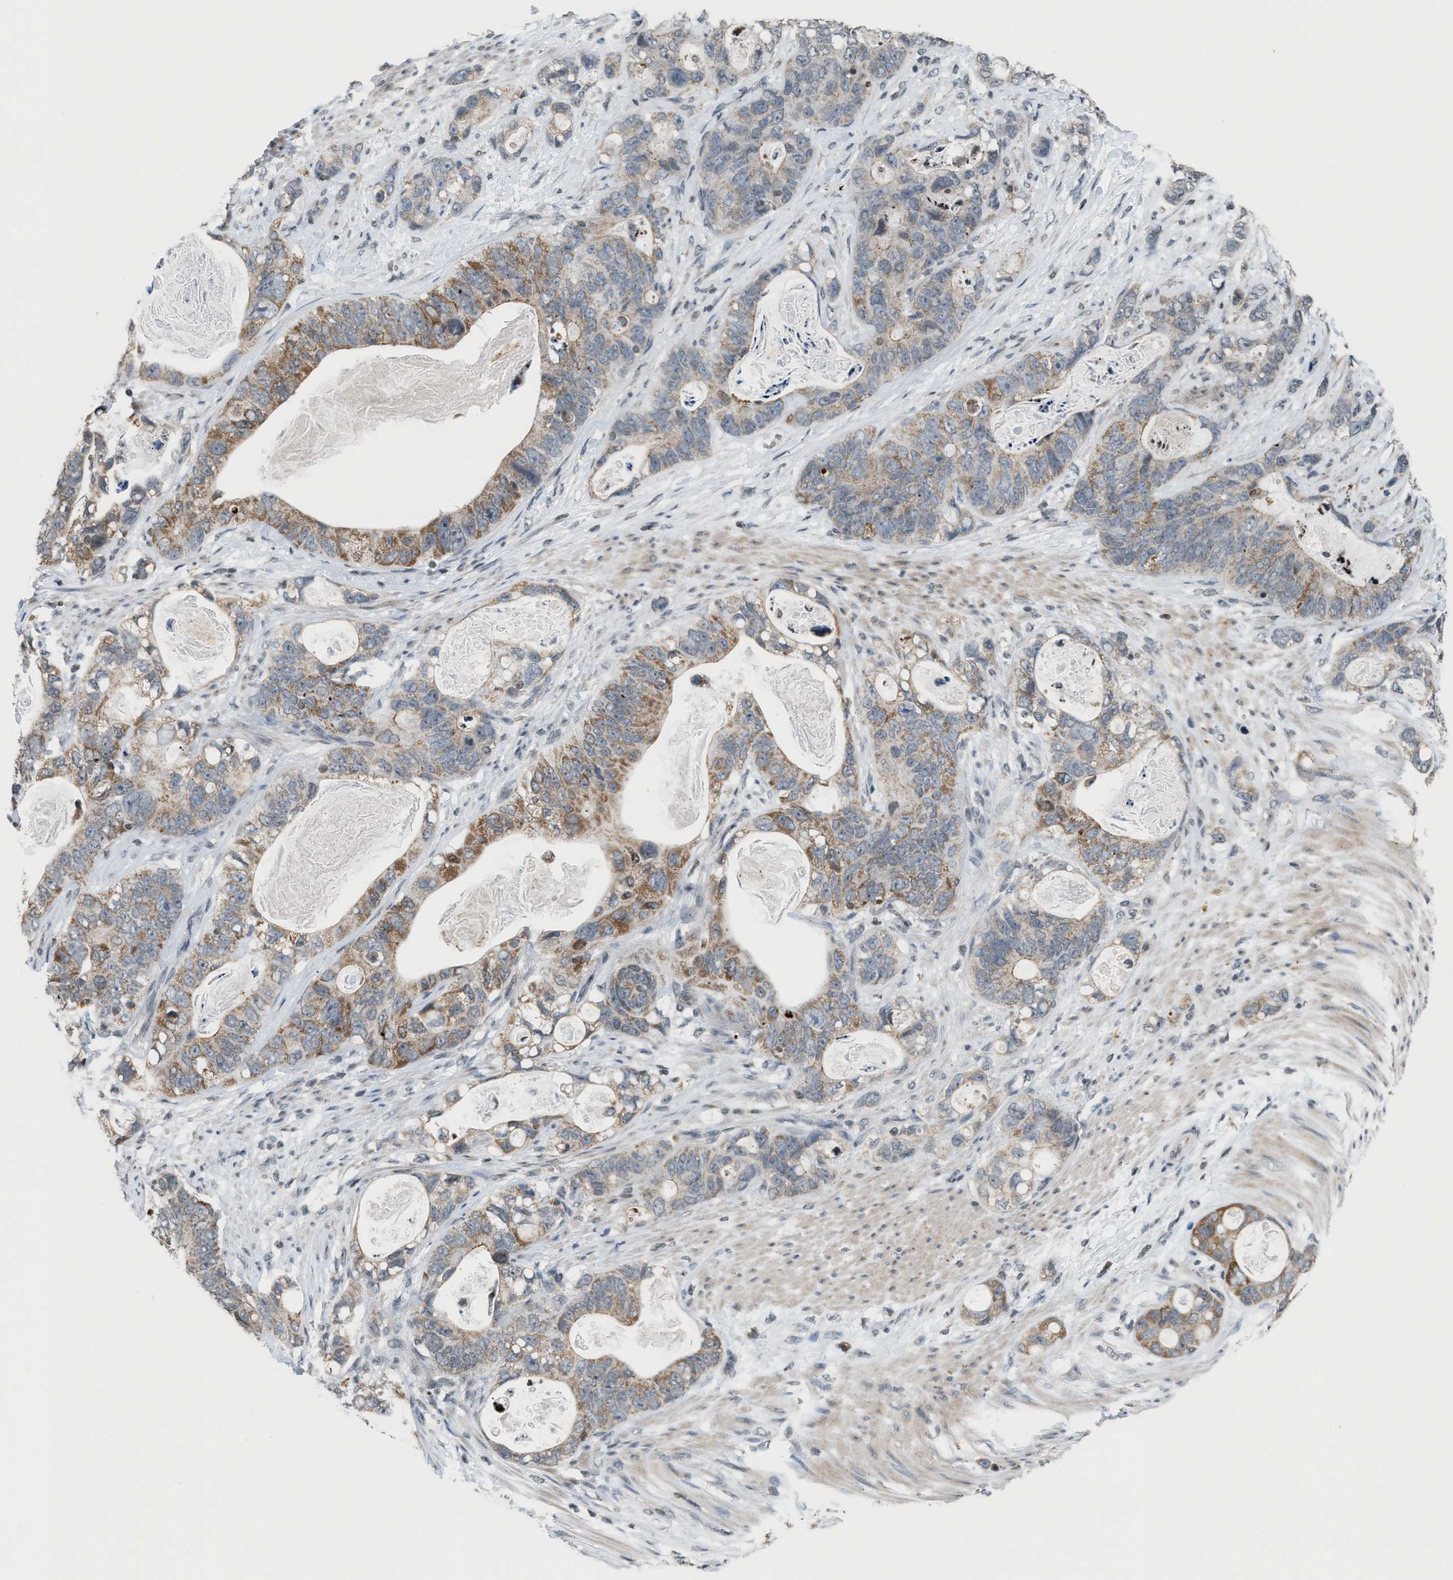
{"staining": {"intensity": "weak", "quantity": "25%-75%", "location": "cytoplasmic/membranous"}, "tissue": "stomach cancer", "cell_type": "Tumor cells", "image_type": "cancer", "snomed": [{"axis": "morphology", "description": "Normal tissue, NOS"}, {"axis": "morphology", "description": "Adenocarcinoma, NOS"}, {"axis": "topography", "description": "Stomach"}], "caption": "Protein analysis of stomach cancer (adenocarcinoma) tissue shows weak cytoplasmic/membranous expression in about 25%-75% of tumor cells. The protein of interest is stained brown, and the nuclei are stained in blue (DAB IHC with brightfield microscopy, high magnification).", "gene": "PRUNE2", "patient": {"sex": "female", "age": 89}}